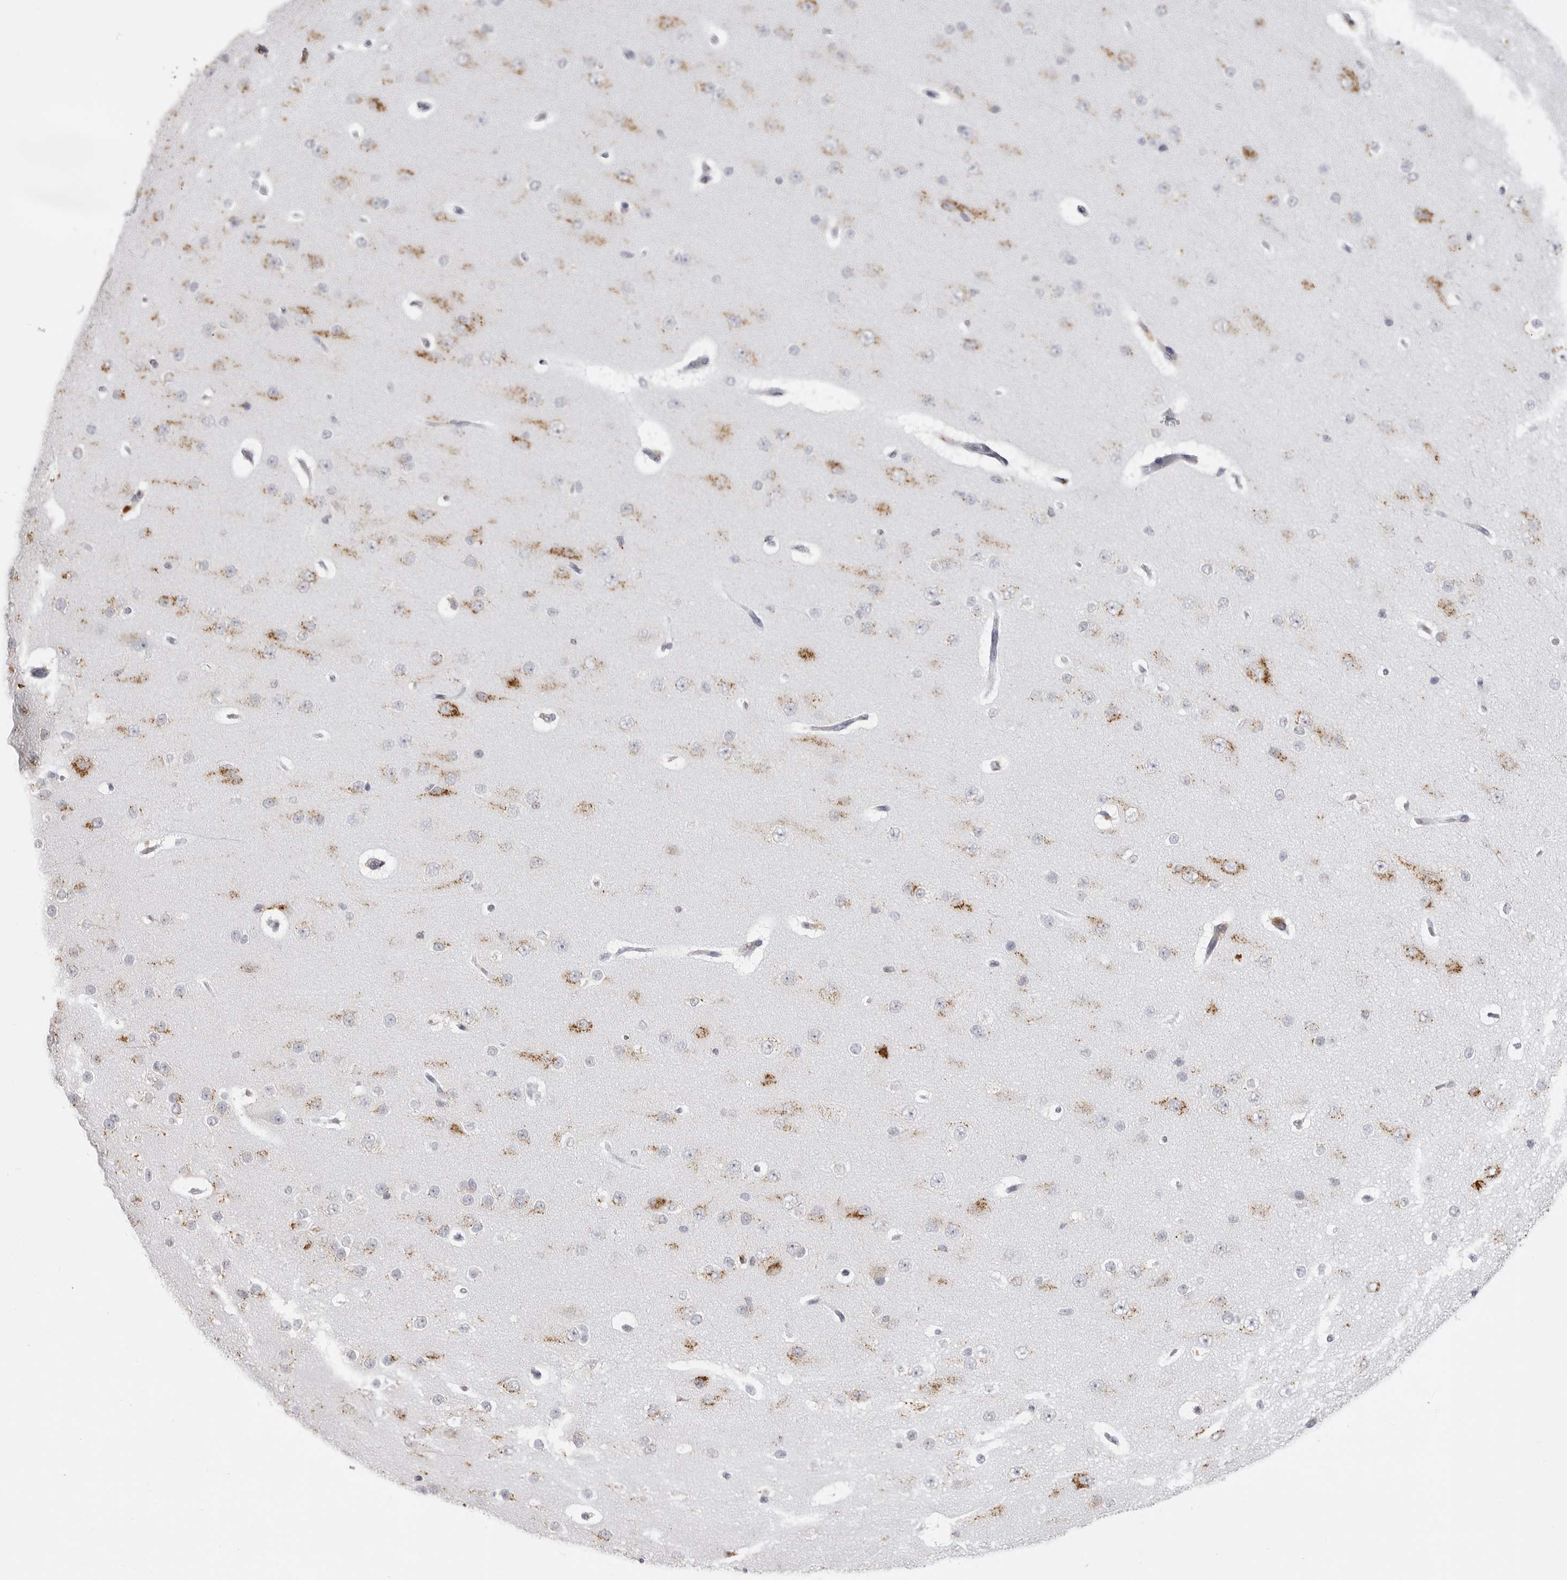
{"staining": {"intensity": "negative", "quantity": "none", "location": "none"}, "tissue": "cerebral cortex", "cell_type": "Endothelial cells", "image_type": "normal", "snomed": [{"axis": "morphology", "description": "Normal tissue, NOS"}, {"axis": "morphology", "description": "Developmental malformation"}, {"axis": "topography", "description": "Cerebral cortex"}], "caption": "A high-resolution micrograph shows immunohistochemistry staining of unremarkable cerebral cortex, which reveals no significant positivity in endothelial cells.", "gene": "IL25", "patient": {"sex": "female", "age": 30}}